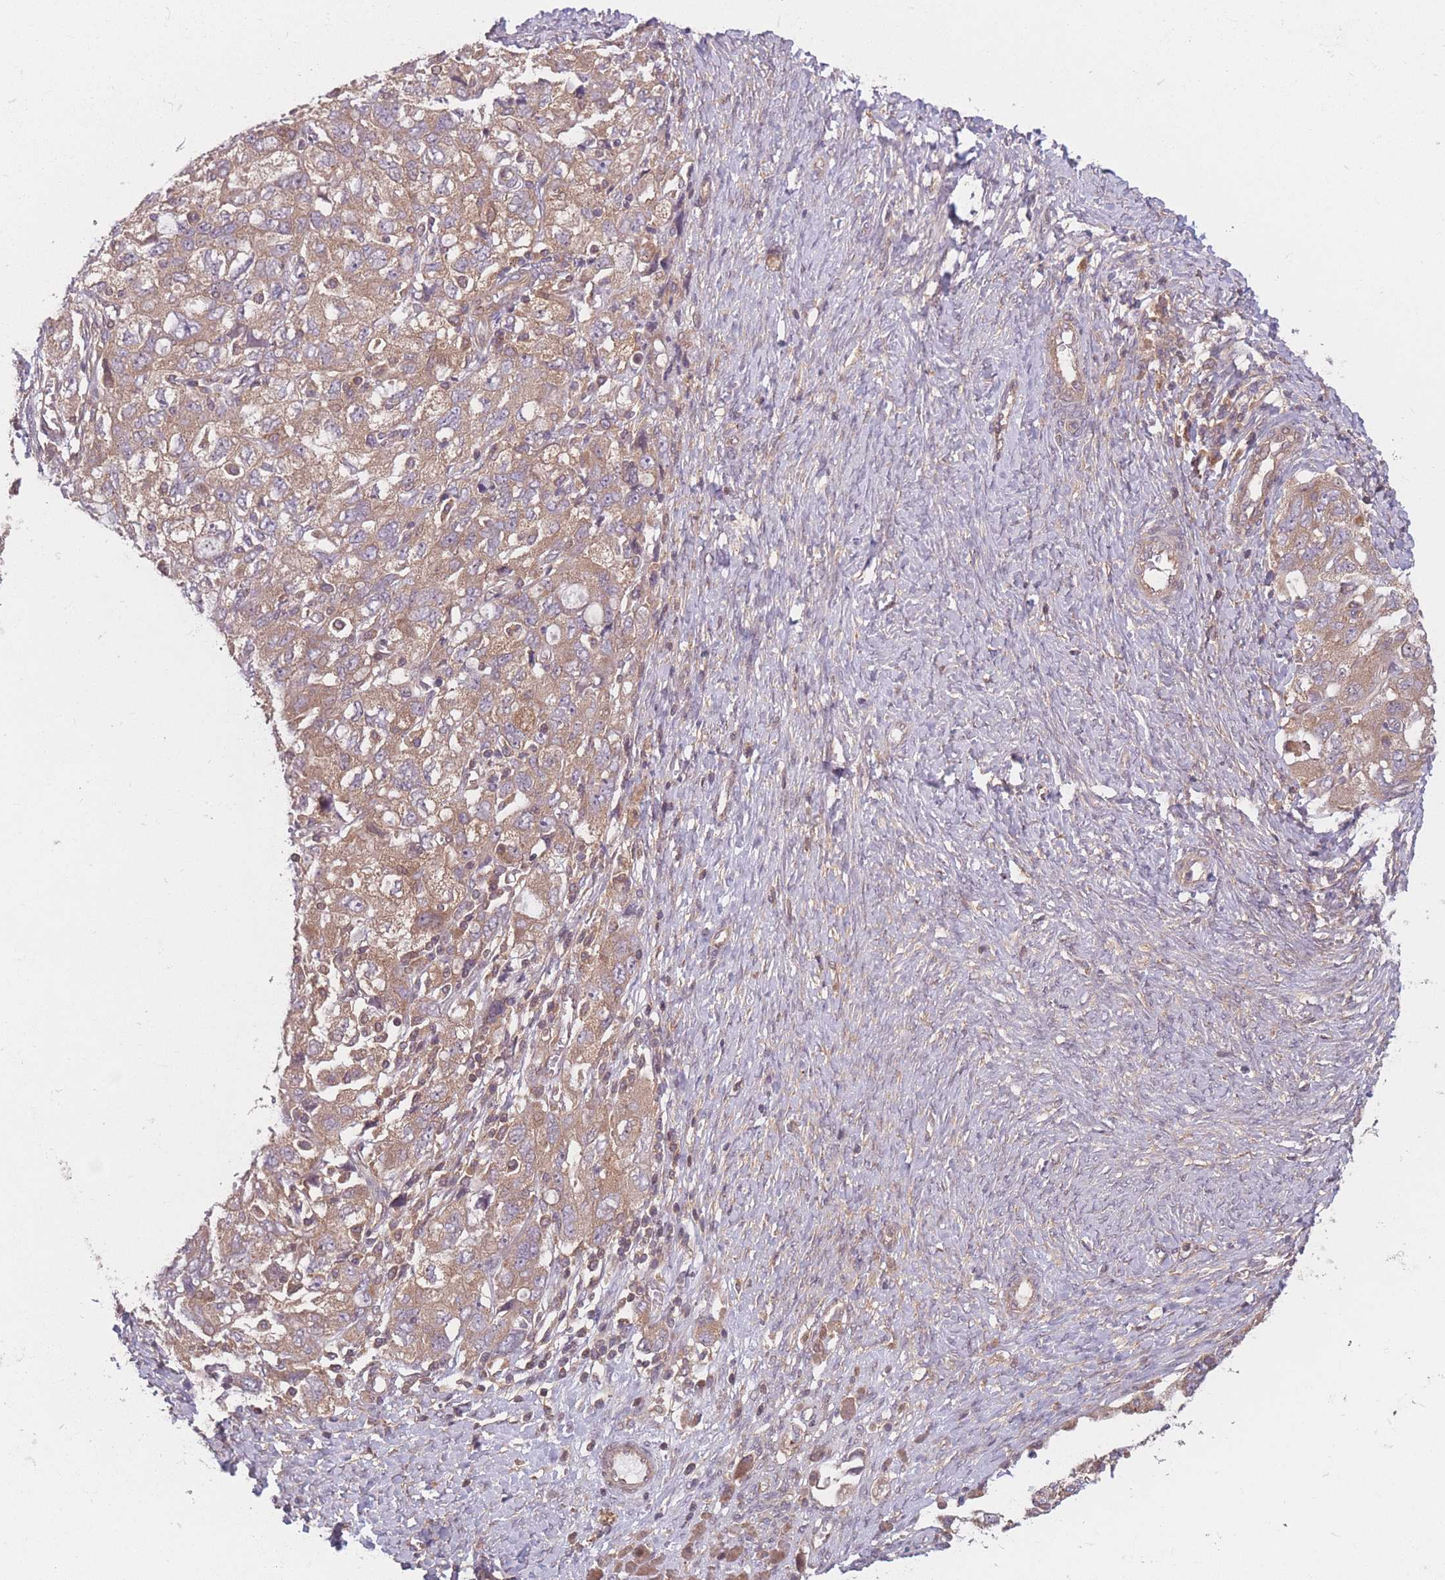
{"staining": {"intensity": "moderate", "quantity": ">75%", "location": "cytoplasmic/membranous"}, "tissue": "ovarian cancer", "cell_type": "Tumor cells", "image_type": "cancer", "snomed": [{"axis": "morphology", "description": "Carcinoma, NOS"}, {"axis": "morphology", "description": "Cystadenocarcinoma, serous, NOS"}, {"axis": "topography", "description": "Ovary"}], "caption": "An image showing moderate cytoplasmic/membranous staining in approximately >75% of tumor cells in ovarian cancer, as visualized by brown immunohistochemical staining.", "gene": "WASHC2A", "patient": {"sex": "female", "age": 69}}